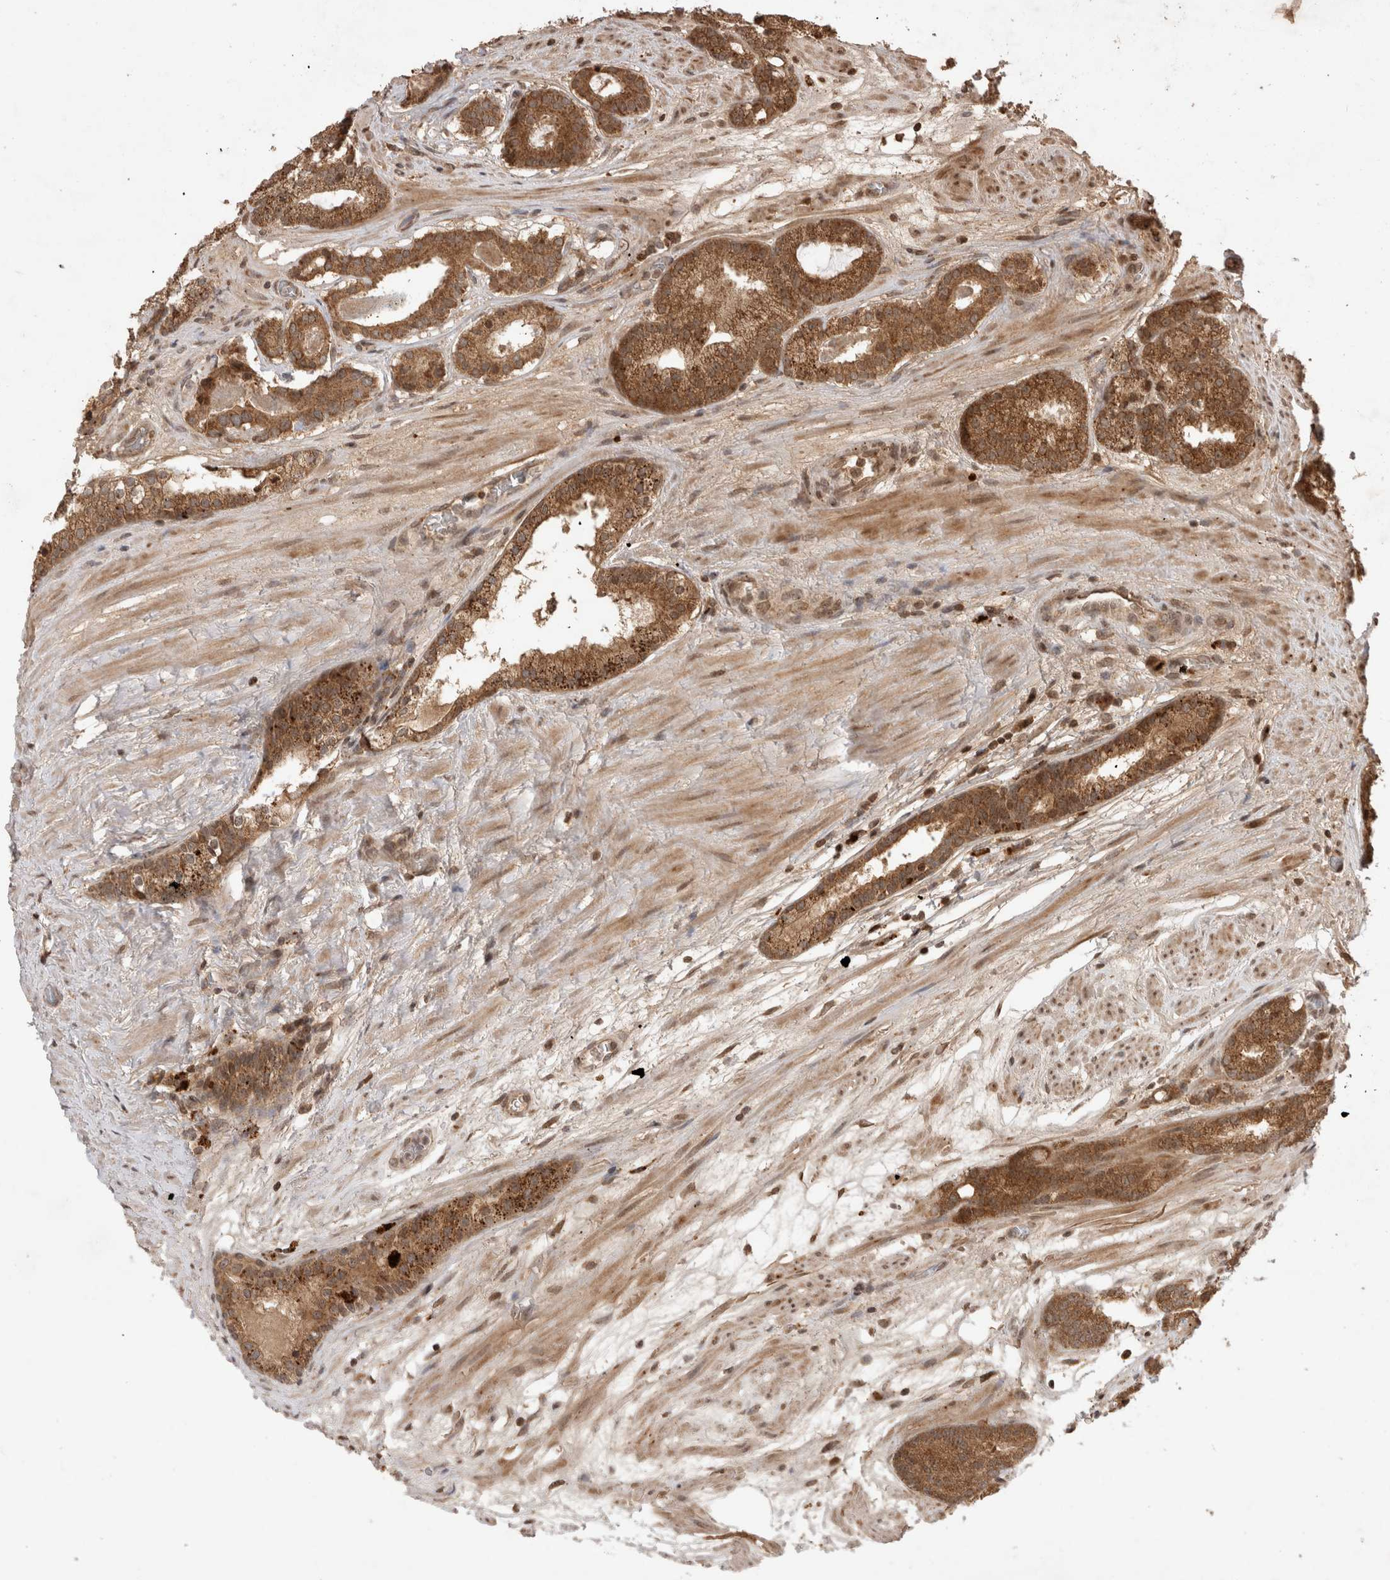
{"staining": {"intensity": "strong", "quantity": ">75%", "location": "cytoplasmic/membranous"}, "tissue": "prostate cancer", "cell_type": "Tumor cells", "image_type": "cancer", "snomed": [{"axis": "morphology", "description": "Adenocarcinoma, Low grade"}, {"axis": "topography", "description": "Prostate"}], "caption": "Human prostate cancer (low-grade adenocarcinoma) stained for a protein (brown) reveals strong cytoplasmic/membranous positive staining in approximately >75% of tumor cells.", "gene": "FAM221A", "patient": {"sex": "male", "age": 69}}